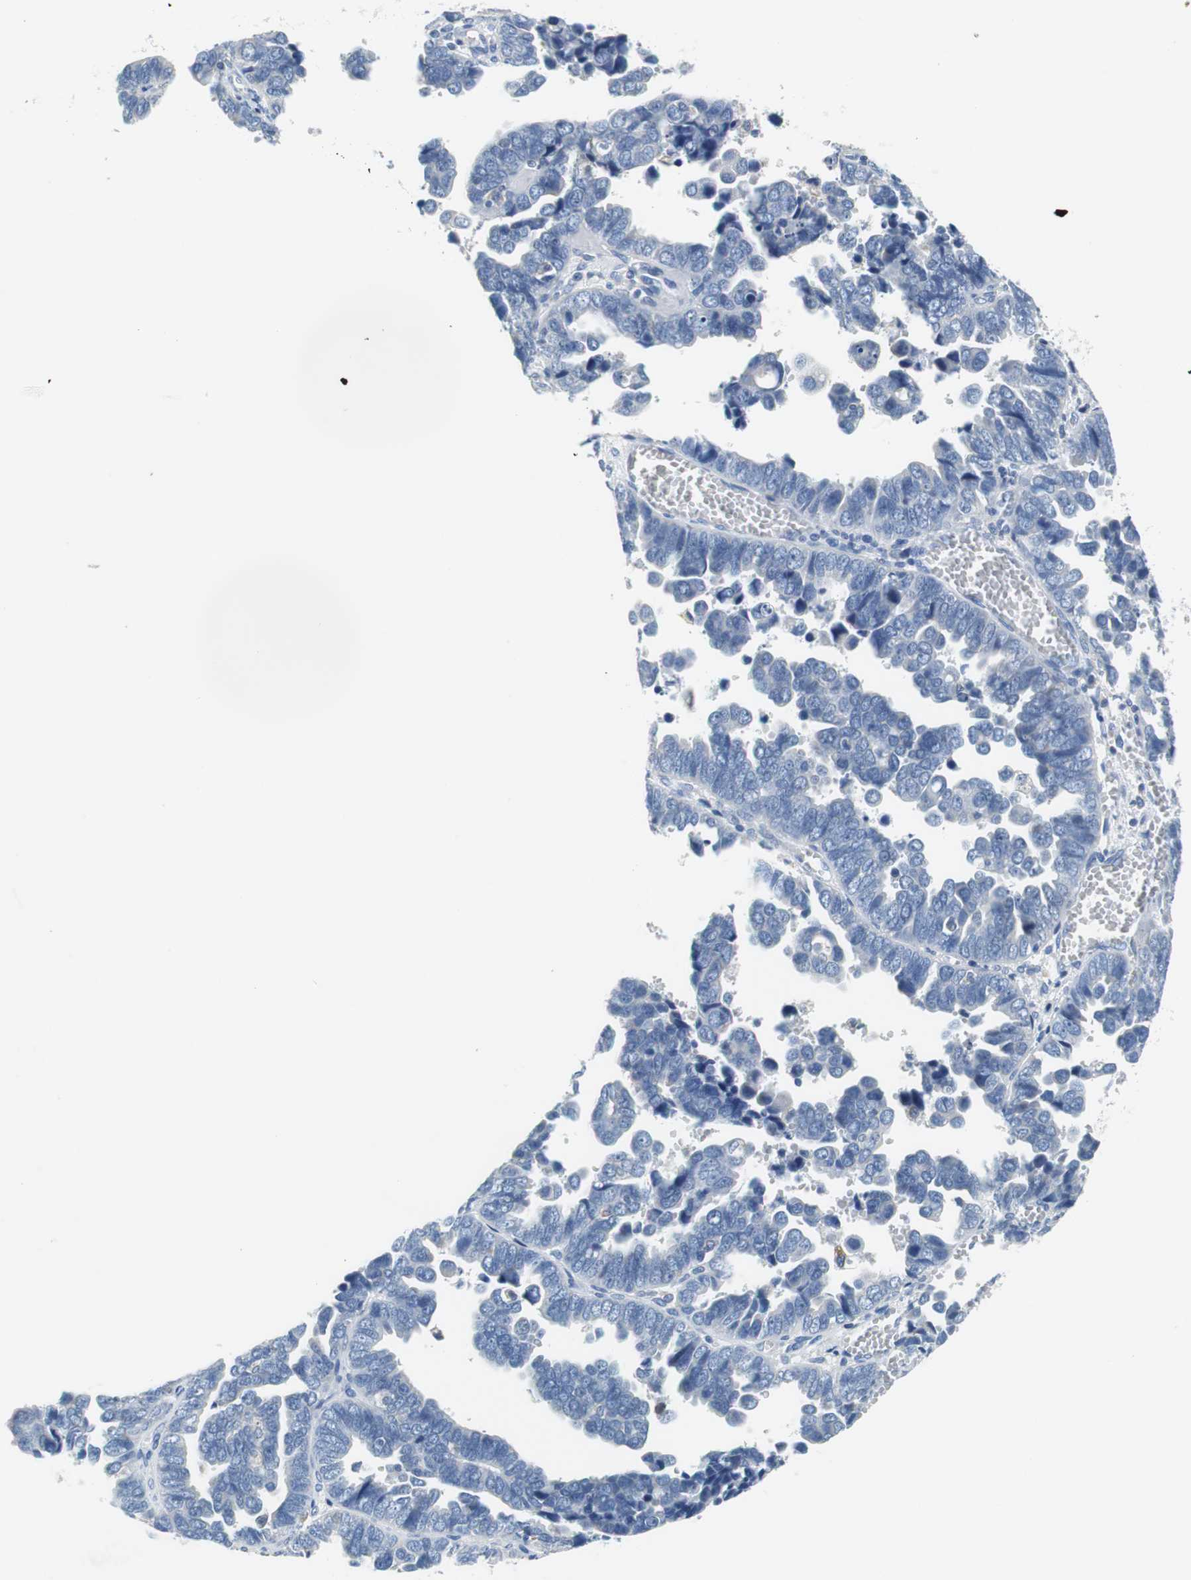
{"staining": {"intensity": "negative", "quantity": "none", "location": "none"}, "tissue": "endometrial cancer", "cell_type": "Tumor cells", "image_type": "cancer", "snomed": [{"axis": "morphology", "description": "Adenocarcinoma, NOS"}, {"axis": "topography", "description": "Endometrium"}], "caption": "Tumor cells show no significant staining in endometrial cancer. The staining was performed using DAB to visualize the protein expression in brown, while the nuclei were stained in blue with hematoxylin (Magnification: 20x).", "gene": "TEX264", "patient": {"sex": "female", "age": 75}}